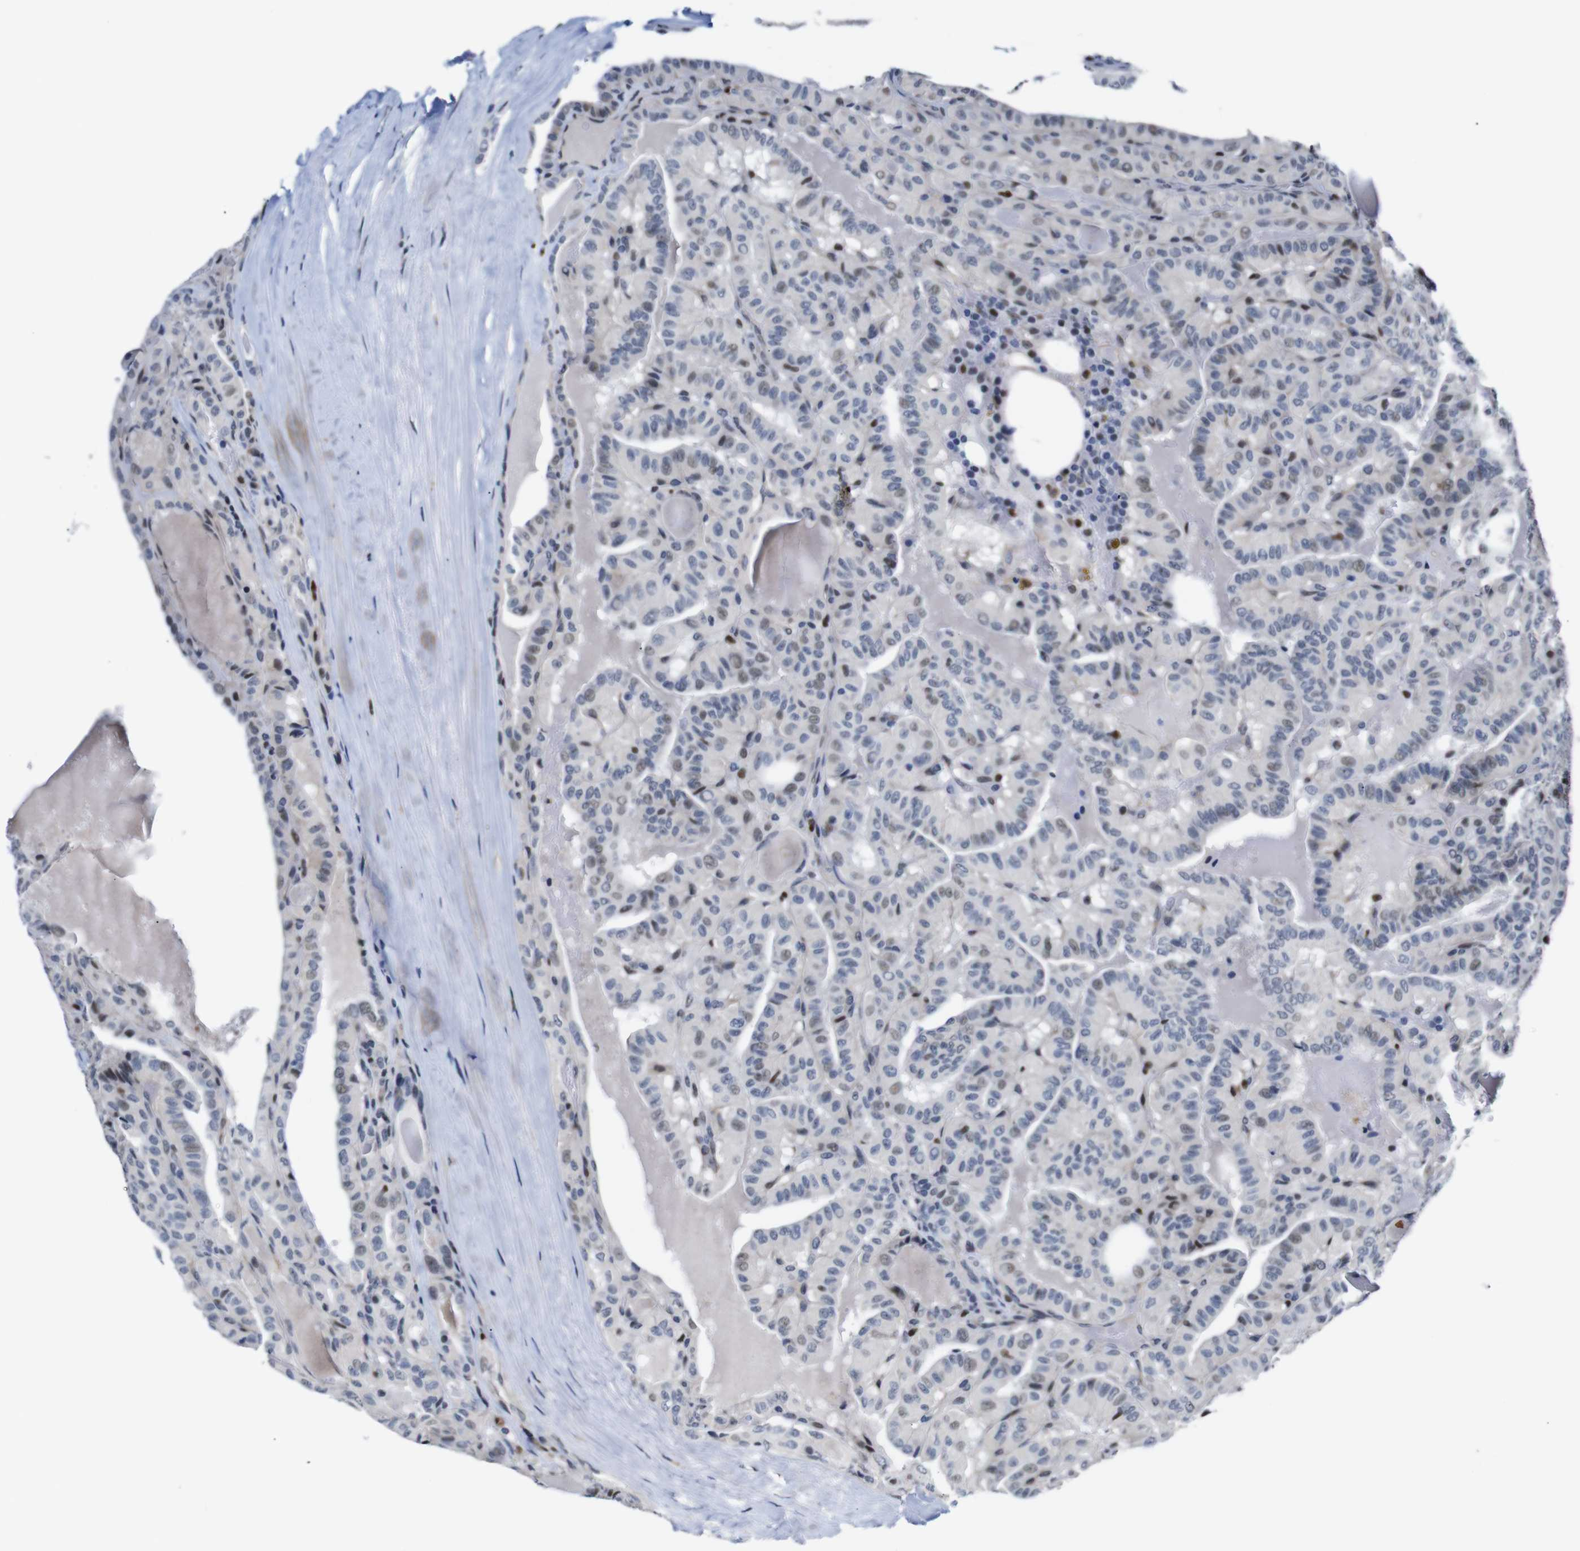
{"staining": {"intensity": "weak", "quantity": "<25%", "location": "nuclear"}, "tissue": "head and neck cancer", "cell_type": "Tumor cells", "image_type": "cancer", "snomed": [{"axis": "morphology", "description": "Squamous cell carcinoma, NOS"}, {"axis": "topography", "description": "Oral tissue"}, {"axis": "topography", "description": "Head-Neck"}], "caption": "An image of human head and neck cancer is negative for staining in tumor cells.", "gene": "GATA6", "patient": {"sex": "female", "age": 50}}